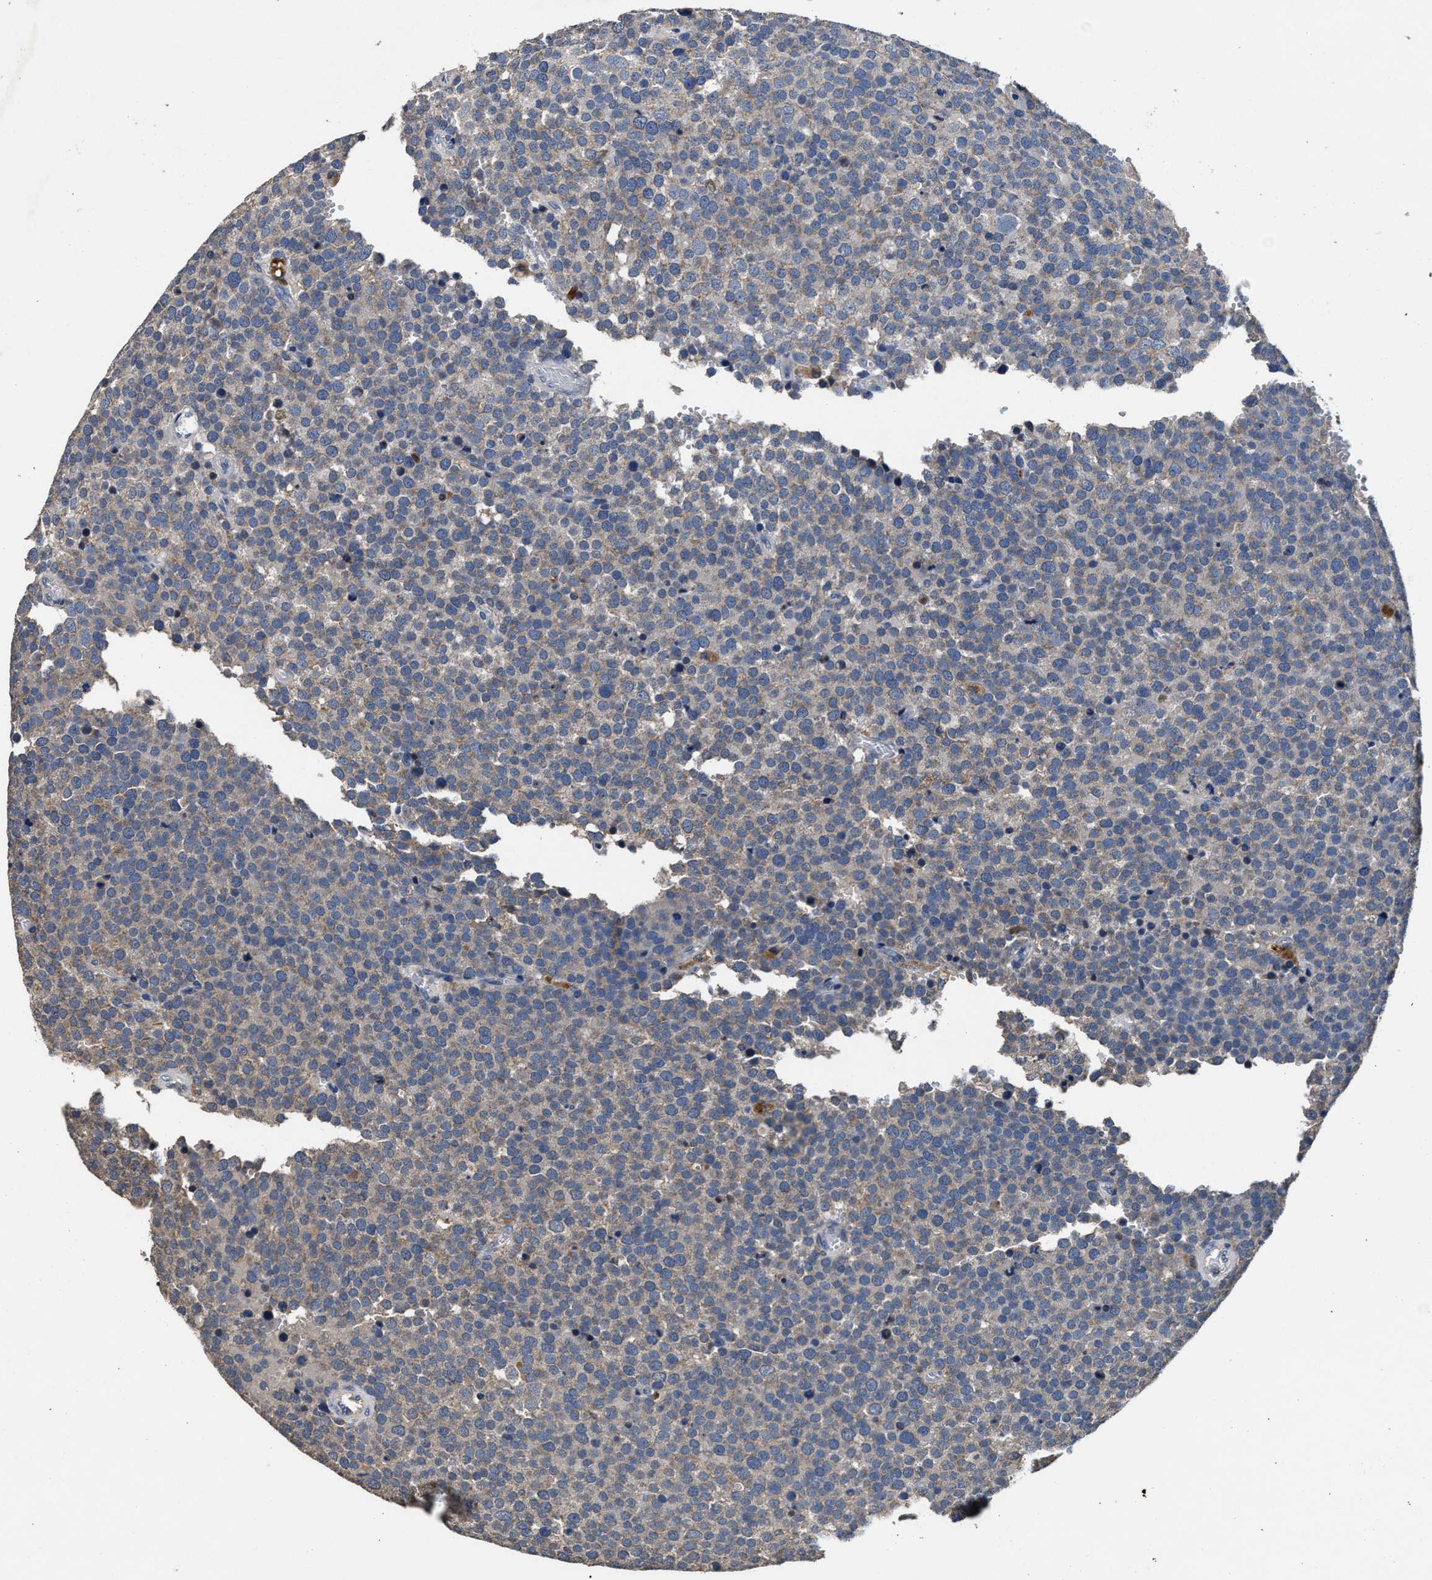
{"staining": {"intensity": "negative", "quantity": "none", "location": "none"}, "tissue": "testis cancer", "cell_type": "Tumor cells", "image_type": "cancer", "snomed": [{"axis": "morphology", "description": "Normal tissue, NOS"}, {"axis": "morphology", "description": "Seminoma, NOS"}, {"axis": "topography", "description": "Testis"}], "caption": "Tumor cells show no significant protein expression in testis cancer (seminoma). Nuclei are stained in blue.", "gene": "UBR4", "patient": {"sex": "male", "age": 71}}